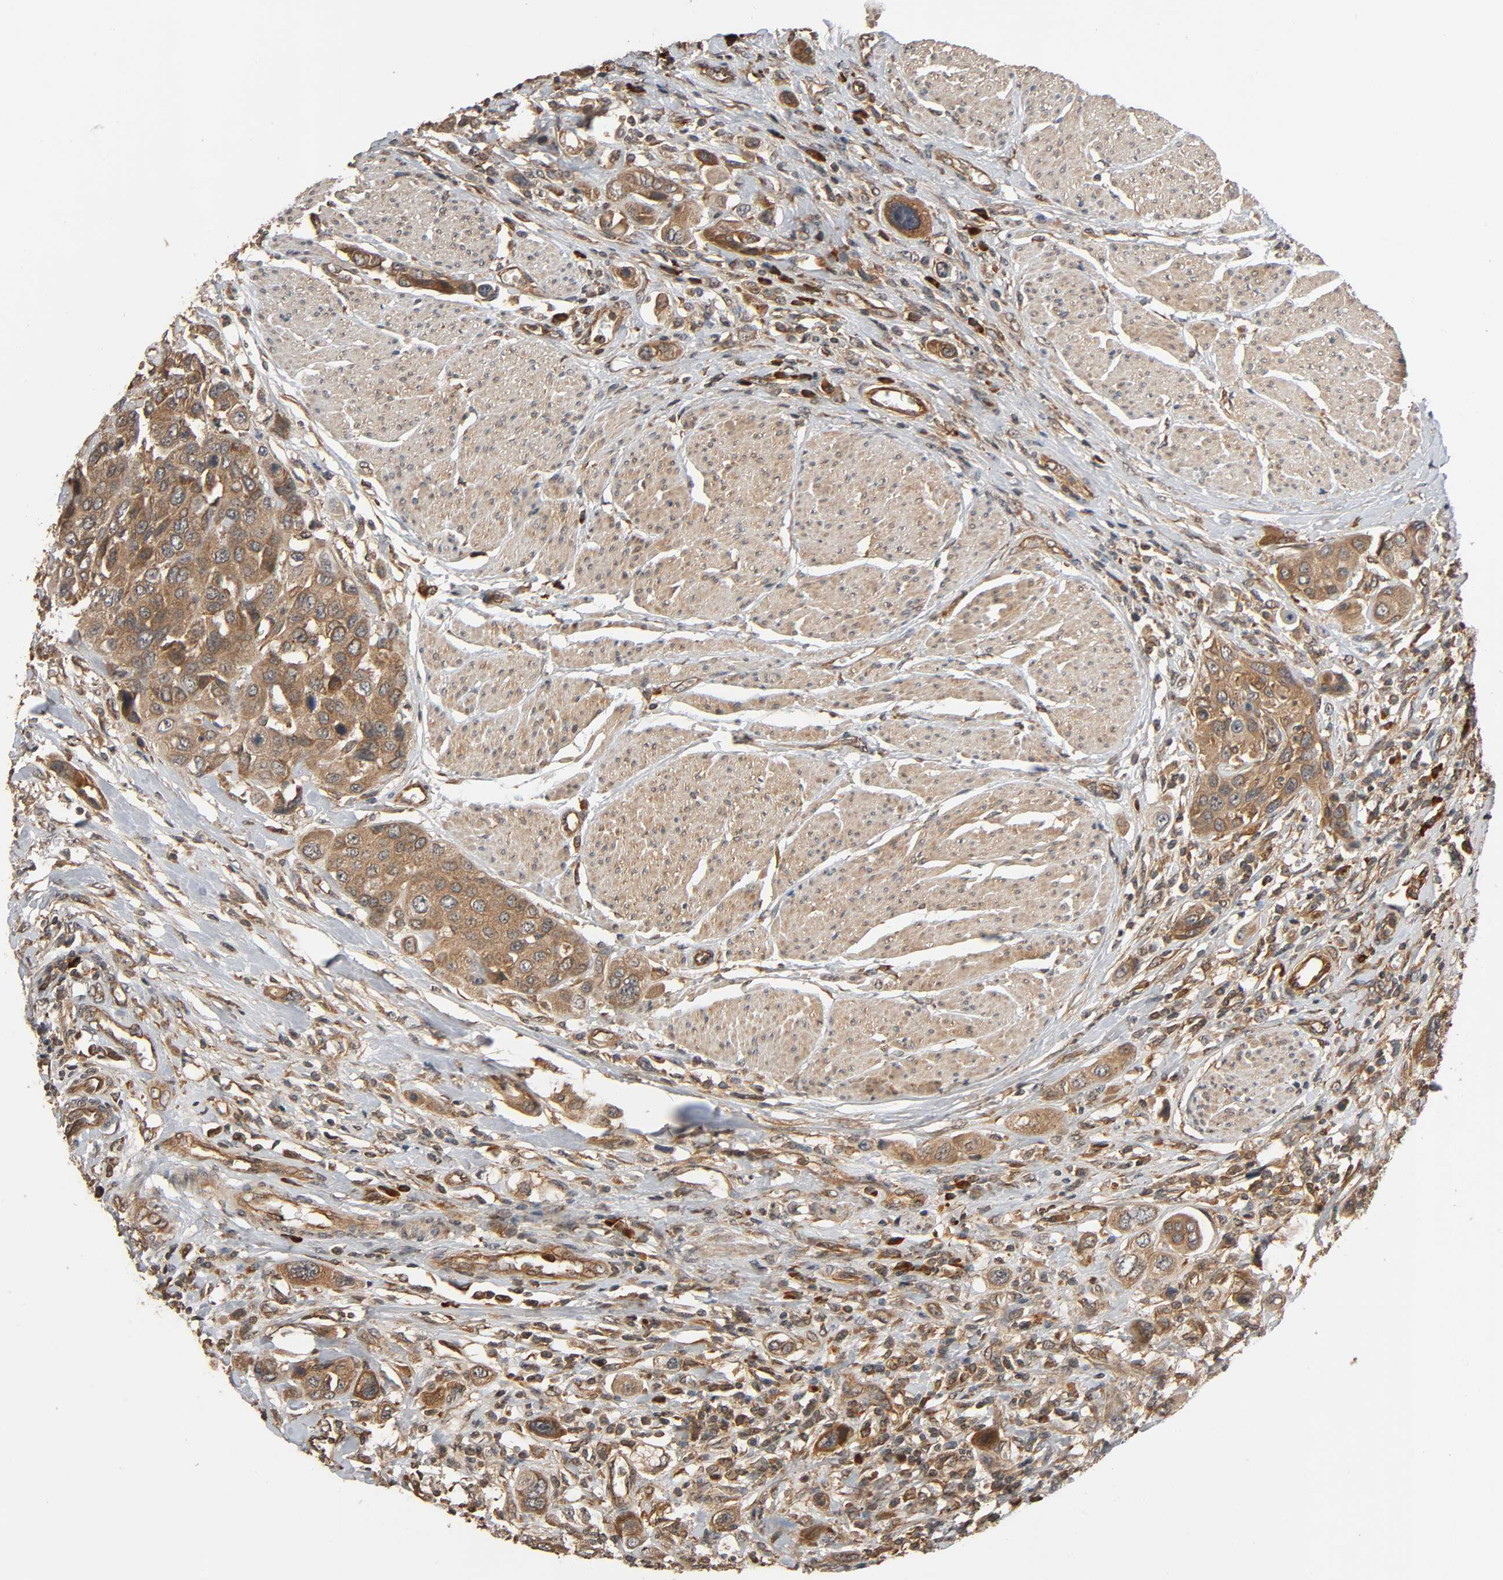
{"staining": {"intensity": "moderate", "quantity": ">75%", "location": "cytoplasmic/membranous"}, "tissue": "urothelial cancer", "cell_type": "Tumor cells", "image_type": "cancer", "snomed": [{"axis": "morphology", "description": "Urothelial carcinoma, High grade"}, {"axis": "topography", "description": "Urinary bladder"}], "caption": "Protein expression analysis of human urothelial cancer reveals moderate cytoplasmic/membranous expression in about >75% of tumor cells.", "gene": "MAP3K8", "patient": {"sex": "male", "age": 50}}